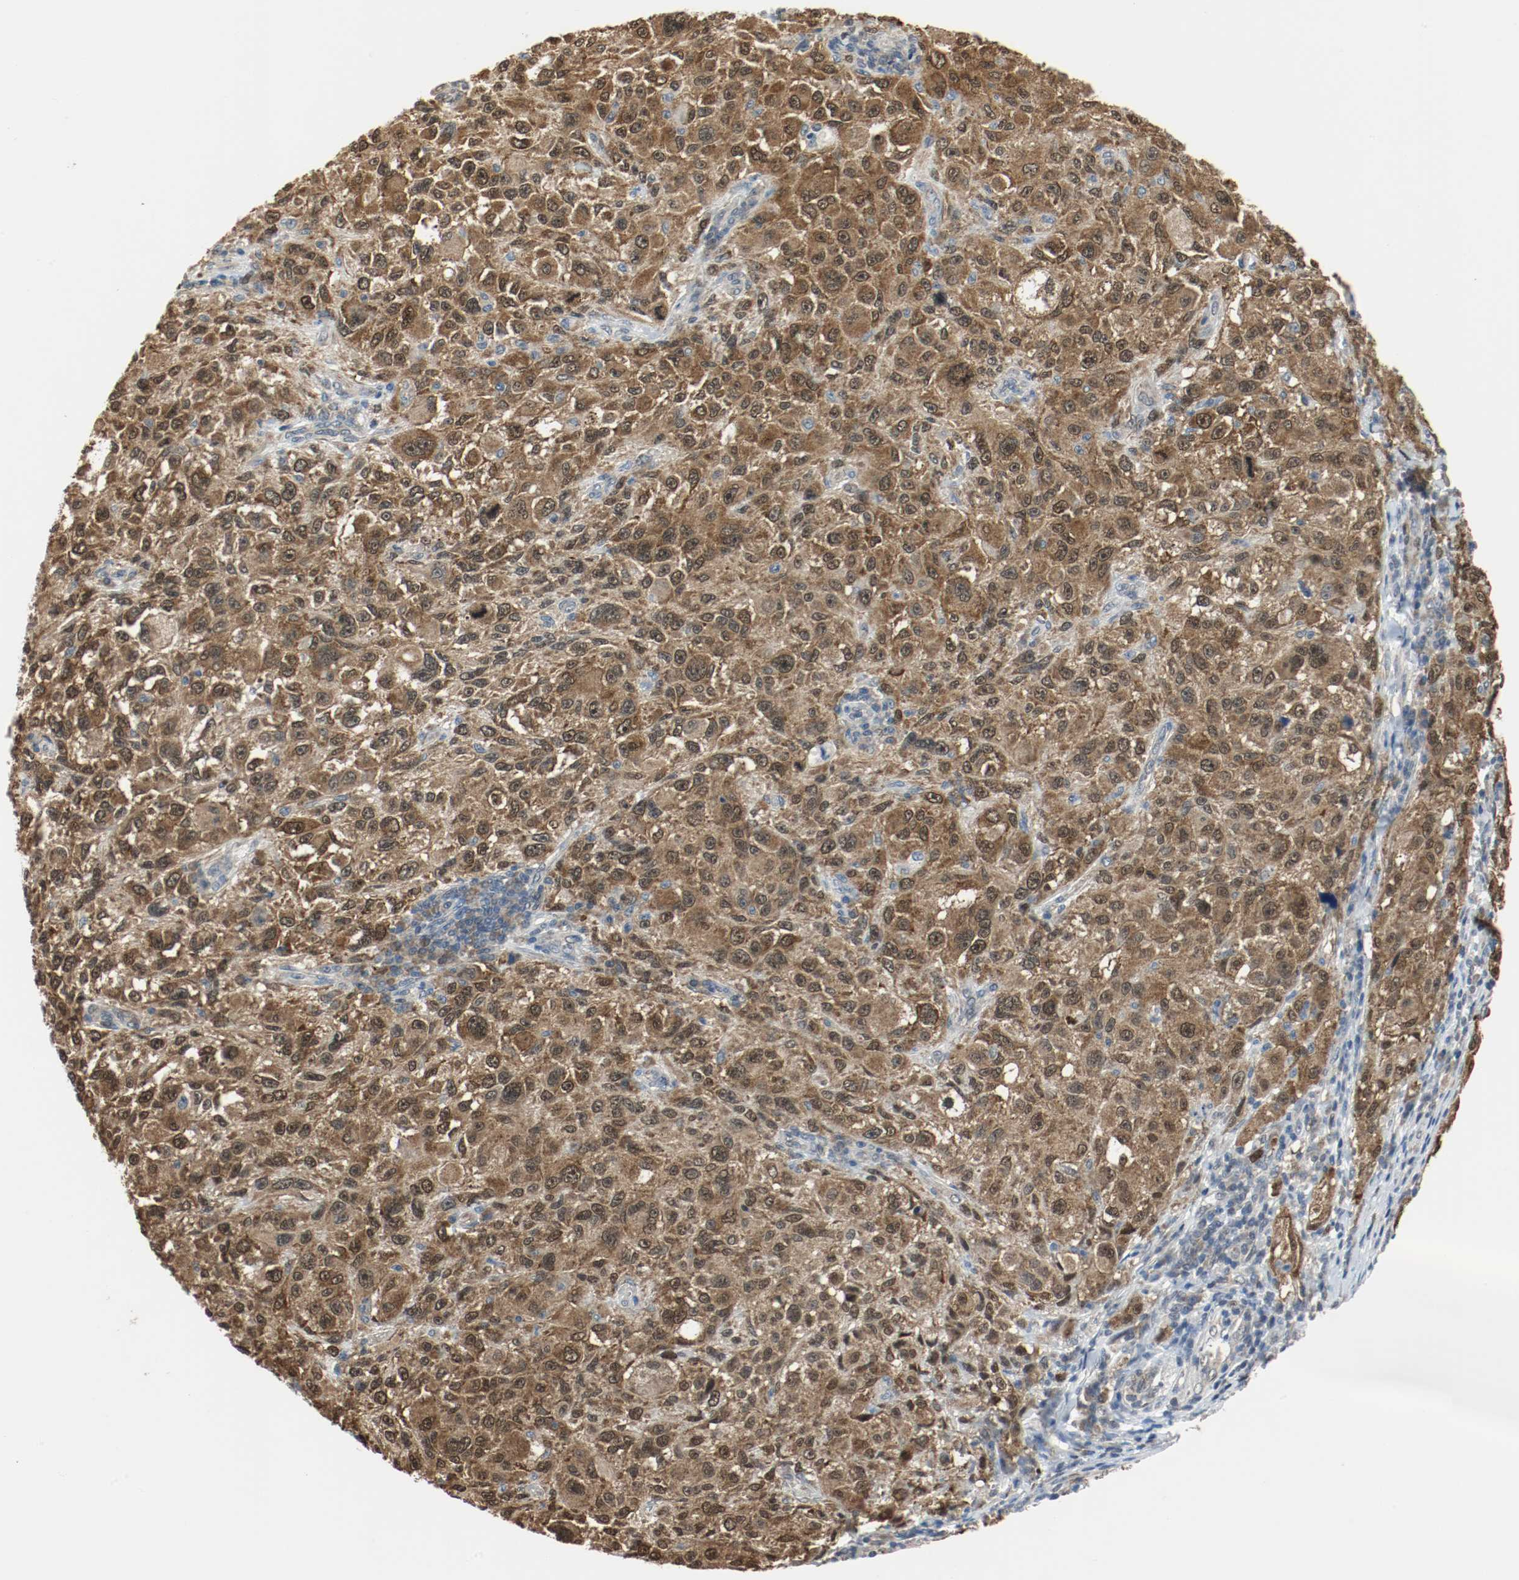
{"staining": {"intensity": "strong", "quantity": ">75%", "location": "cytoplasmic/membranous,nuclear"}, "tissue": "melanoma", "cell_type": "Tumor cells", "image_type": "cancer", "snomed": [{"axis": "morphology", "description": "Necrosis, NOS"}, {"axis": "morphology", "description": "Malignant melanoma, NOS"}, {"axis": "topography", "description": "Skin"}], "caption": "Human melanoma stained for a protein (brown) reveals strong cytoplasmic/membranous and nuclear positive staining in approximately >75% of tumor cells.", "gene": "PPME1", "patient": {"sex": "female", "age": 87}}